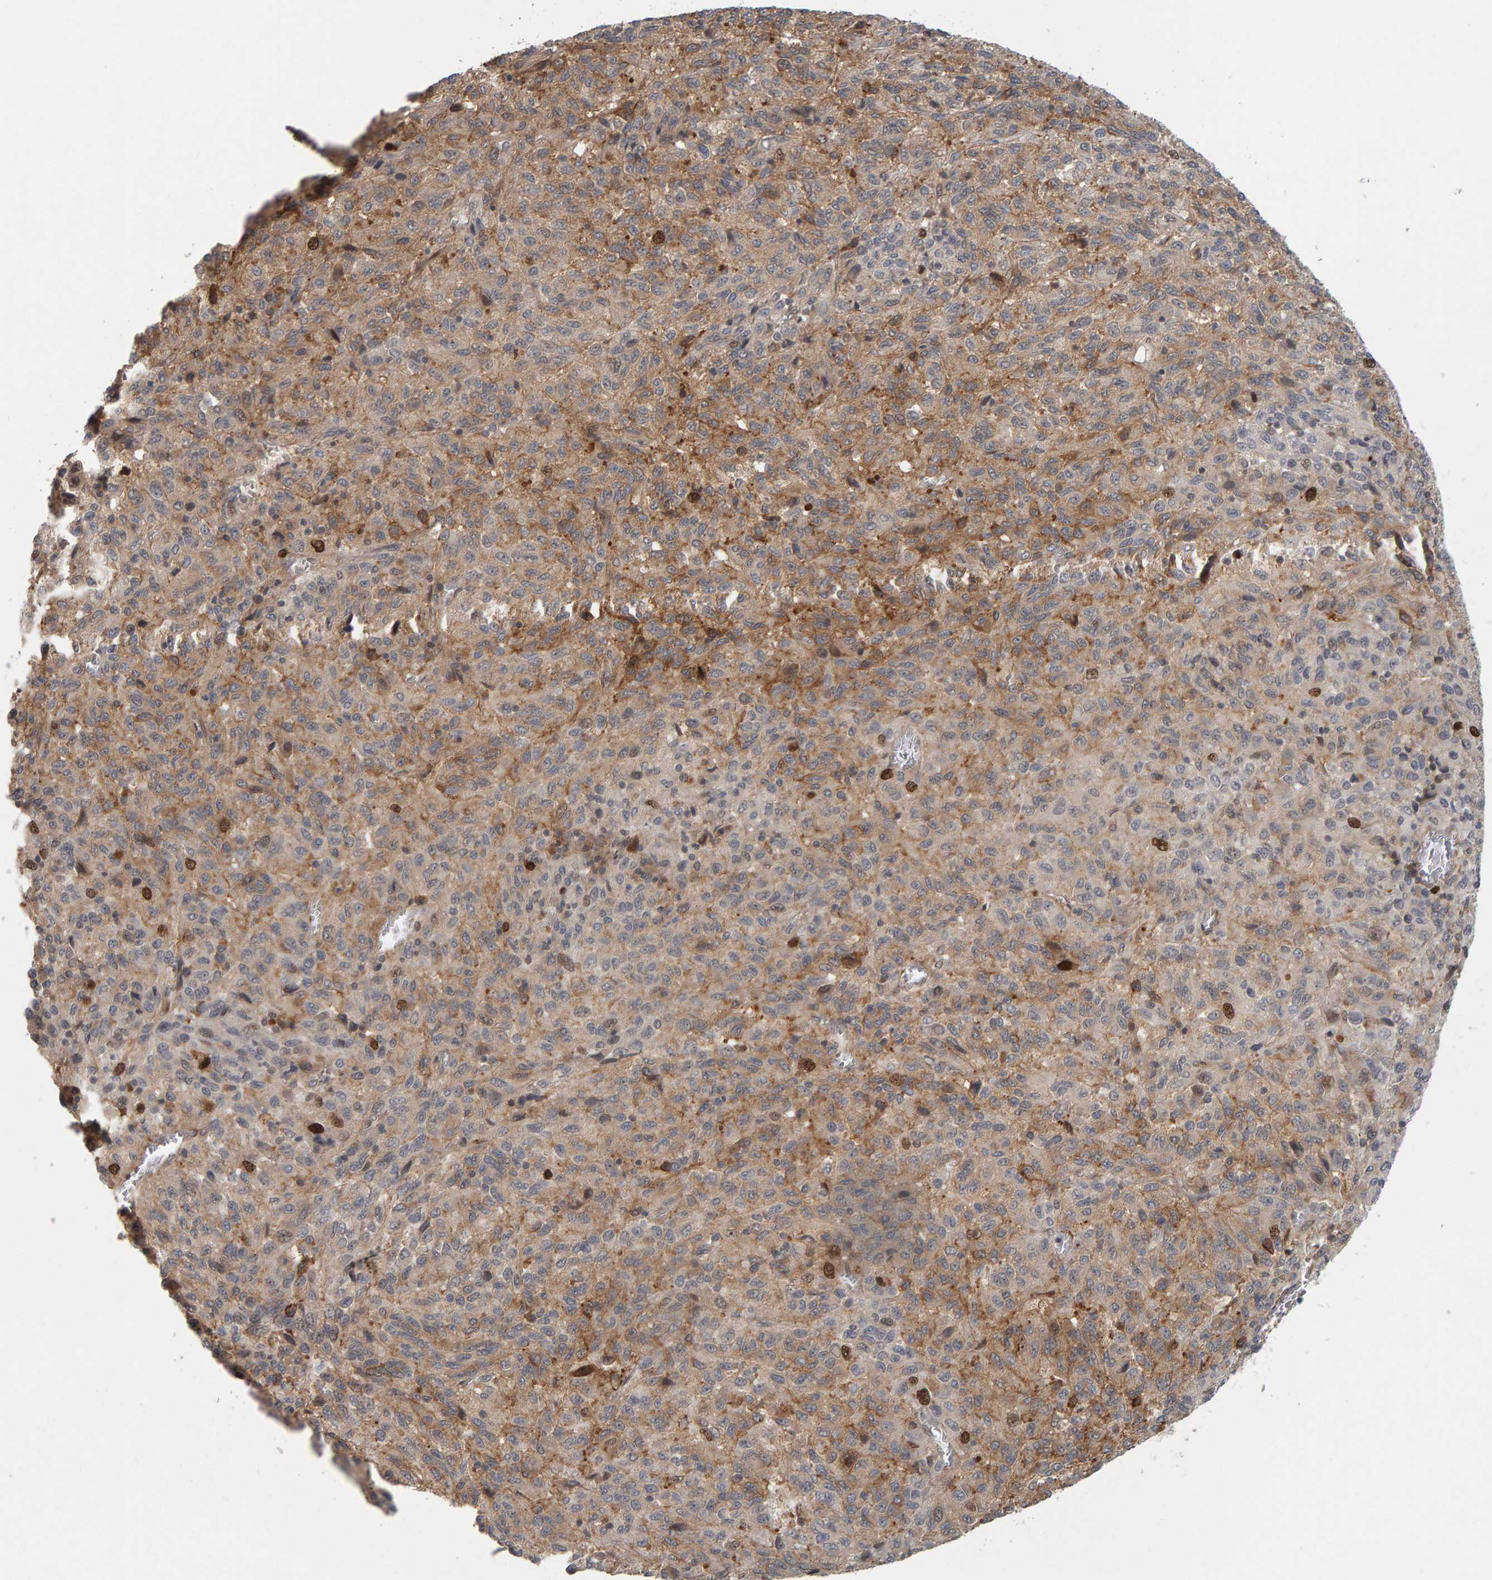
{"staining": {"intensity": "strong", "quantity": "<25%", "location": "nuclear"}, "tissue": "melanoma", "cell_type": "Tumor cells", "image_type": "cancer", "snomed": [{"axis": "morphology", "description": "Malignant melanoma, Metastatic site"}, {"axis": "topography", "description": "Lung"}], "caption": "Strong nuclear staining for a protein is identified in about <25% of tumor cells of melanoma using immunohistochemistry.", "gene": "CDCA5", "patient": {"sex": "male", "age": 64}}